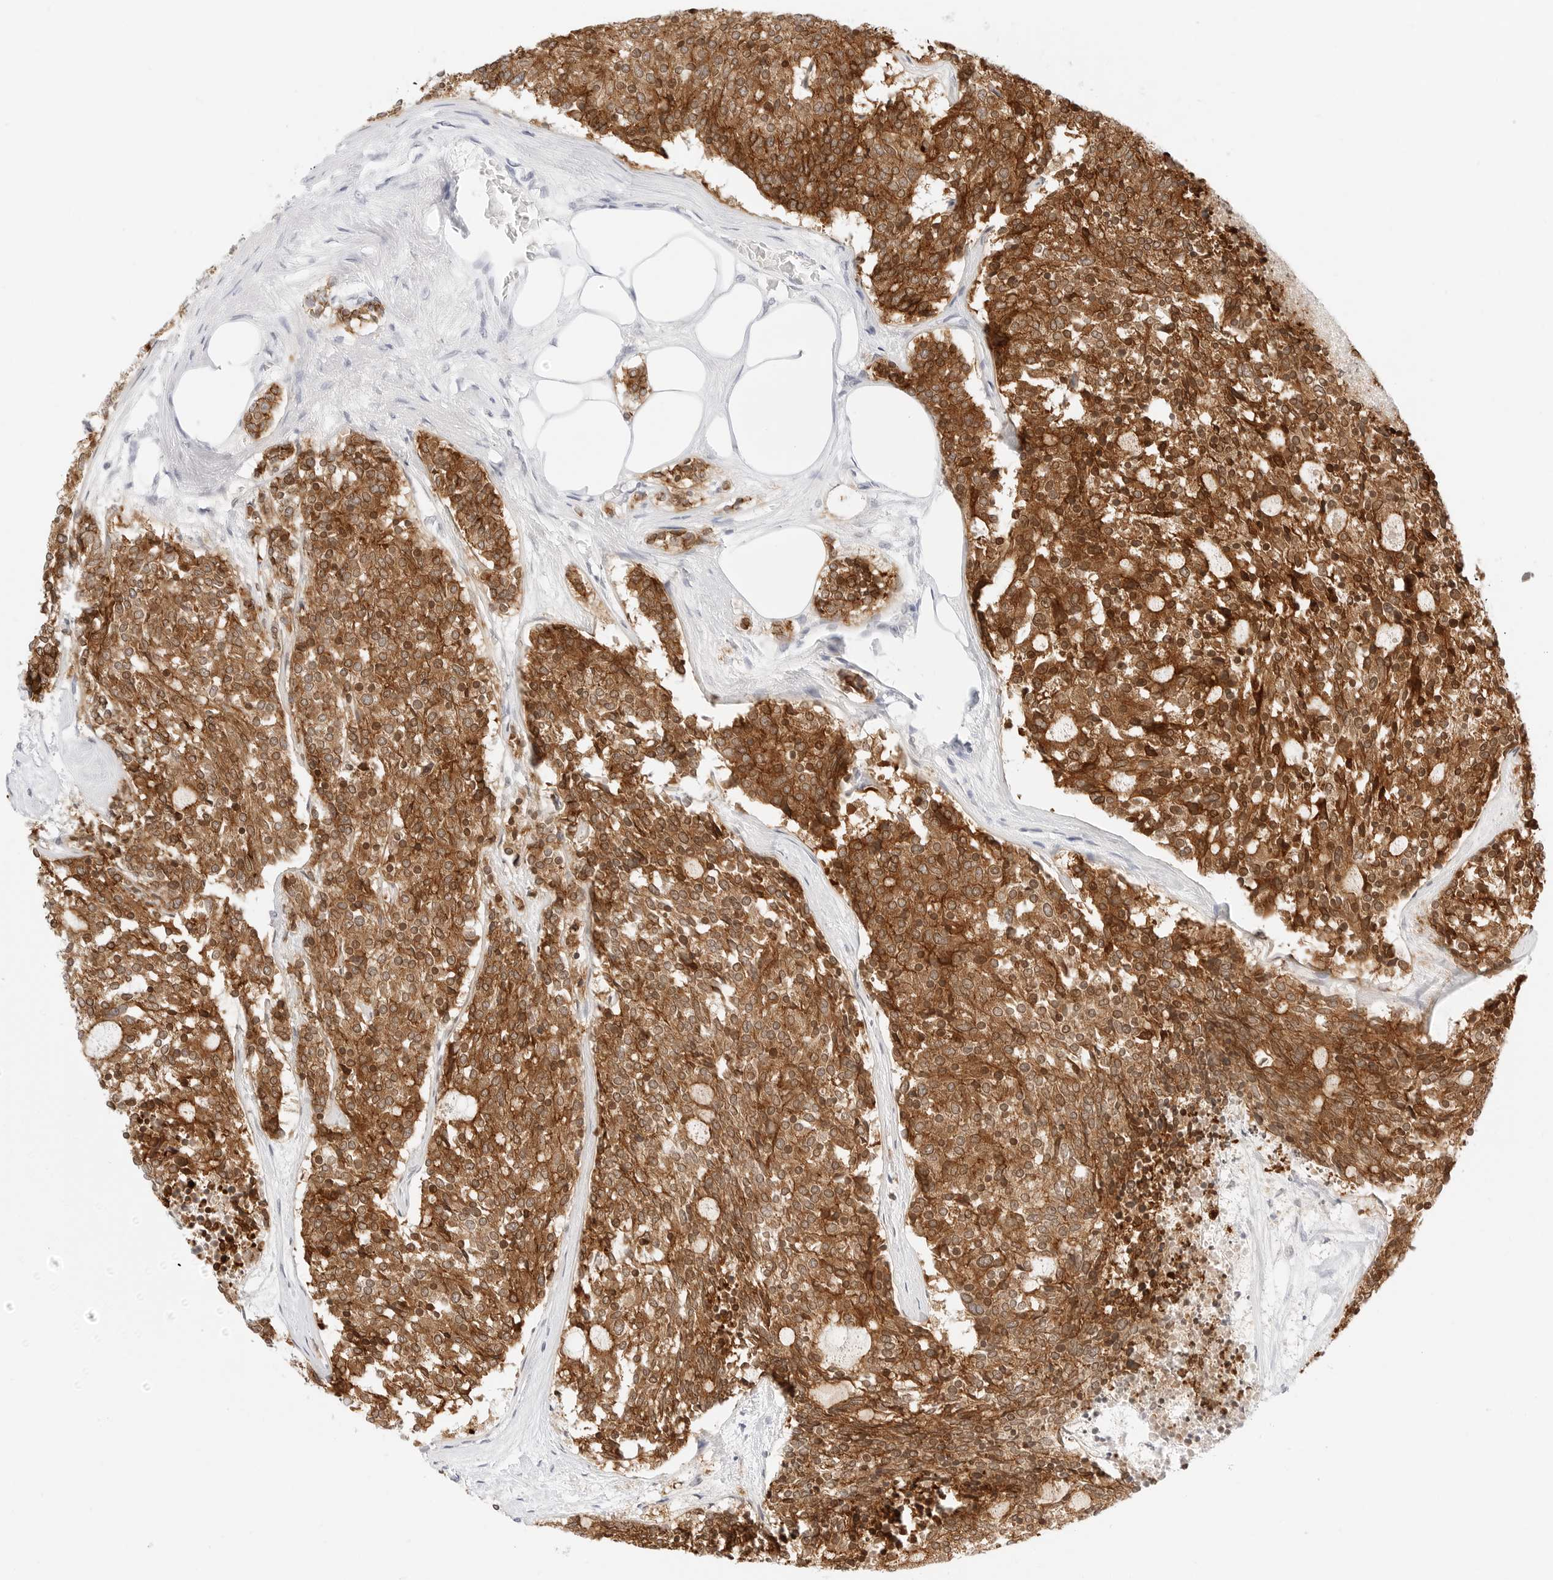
{"staining": {"intensity": "moderate", "quantity": ">75%", "location": "cytoplasmic/membranous"}, "tissue": "carcinoid", "cell_type": "Tumor cells", "image_type": "cancer", "snomed": [{"axis": "morphology", "description": "Carcinoid, malignant, NOS"}, {"axis": "topography", "description": "Pancreas"}], "caption": "Protein expression analysis of carcinoid demonstrates moderate cytoplasmic/membranous expression in about >75% of tumor cells.", "gene": "CDH1", "patient": {"sex": "female", "age": 54}}